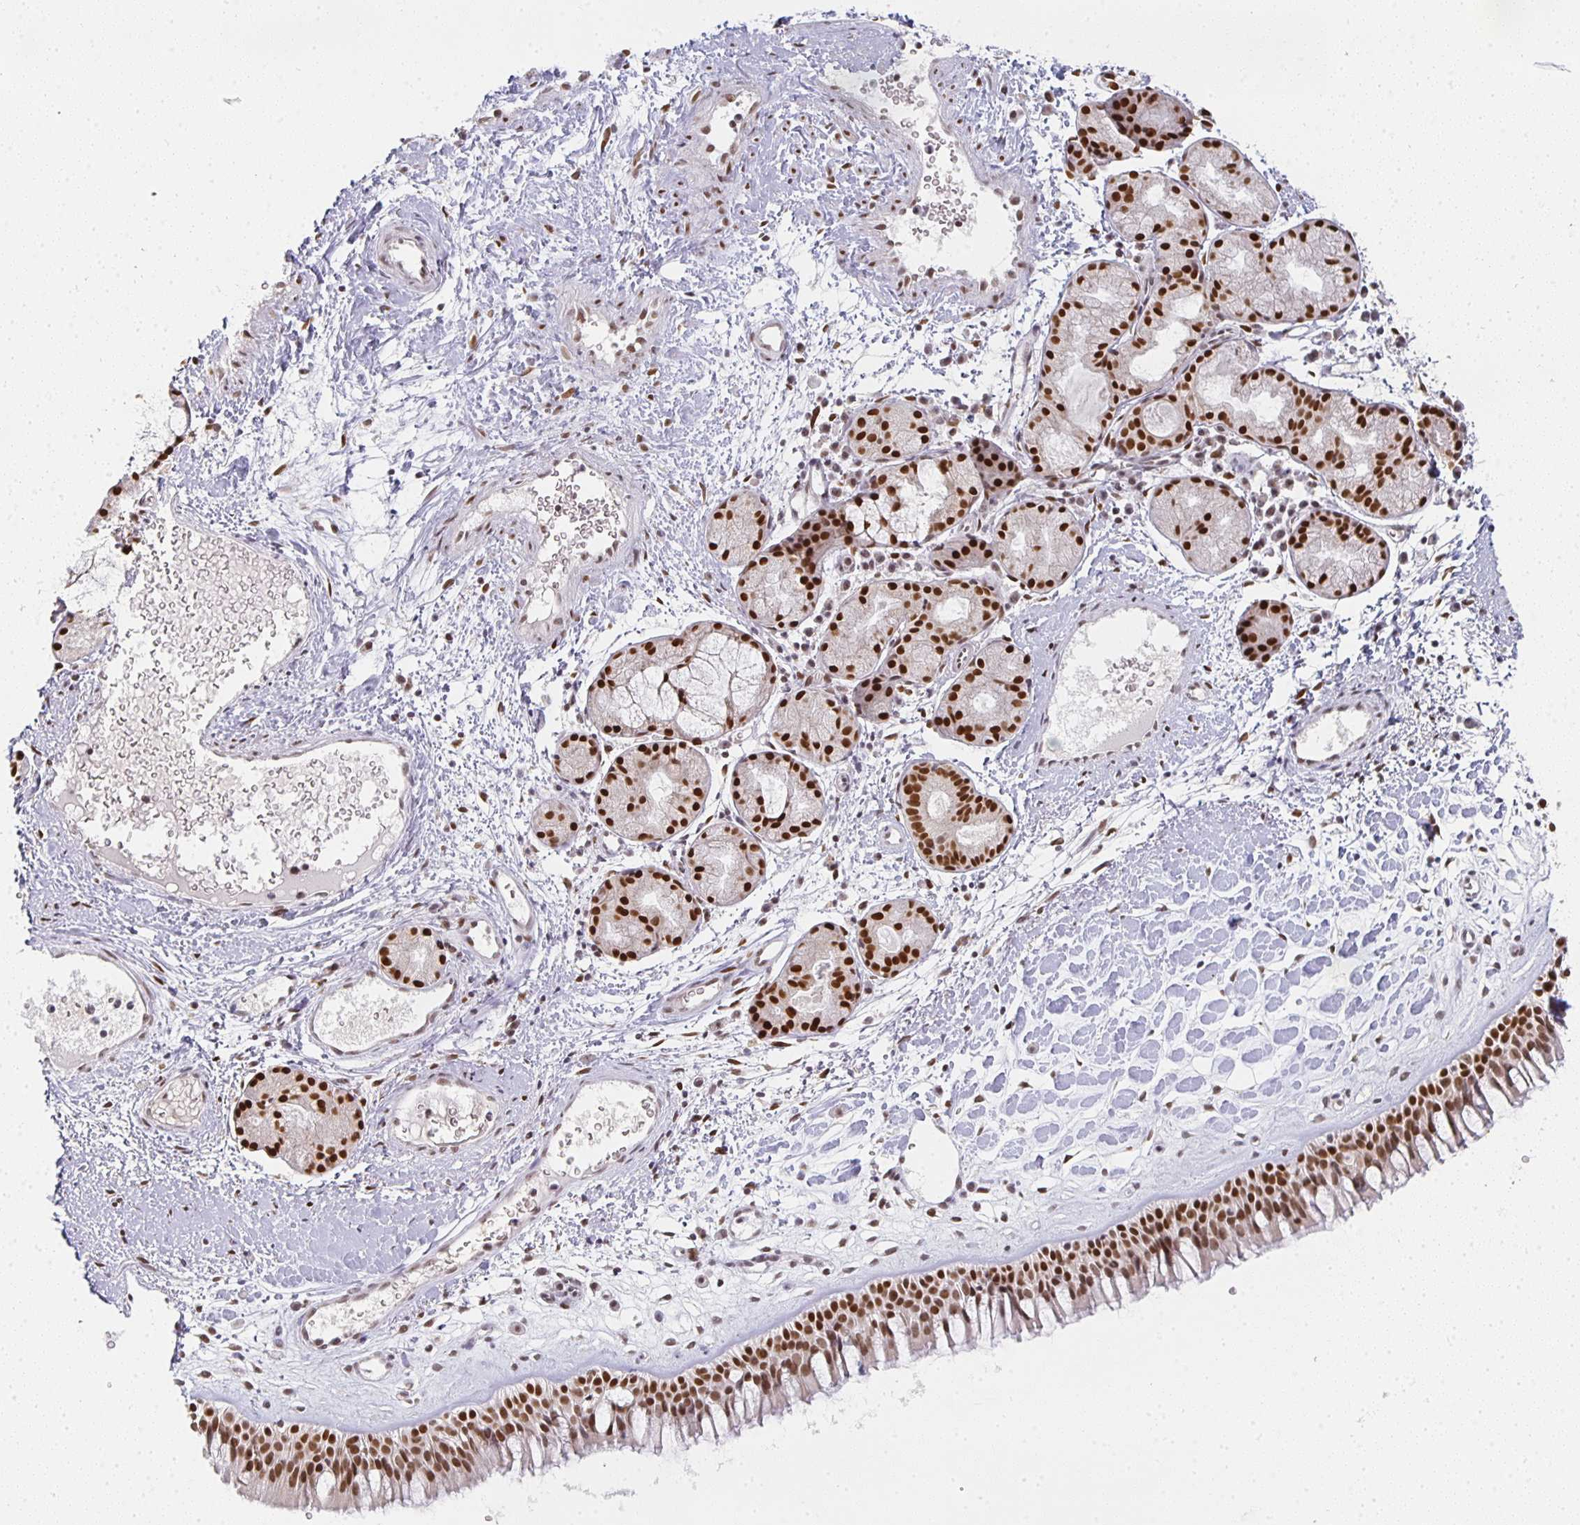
{"staining": {"intensity": "moderate", "quantity": ">75%", "location": "nuclear"}, "tissue": "nasopharynx", "cell_type": "Respiratory epithelial cells", "image_type": "normal", "snomed": [{"axis": "morphology", "description": "Normal tissue, NOS"}, {"axis": "topography", "description": "Nasopharynx"}], "caption": "Immunohistochemical staining of unremarkable human nasopharynx exhibits medium levels of moderate nuclear positivity in about >75% of respiratory epithelial cells.", "gene": "SMARCA2", "patient": {"sex": "male", "age": 65}}